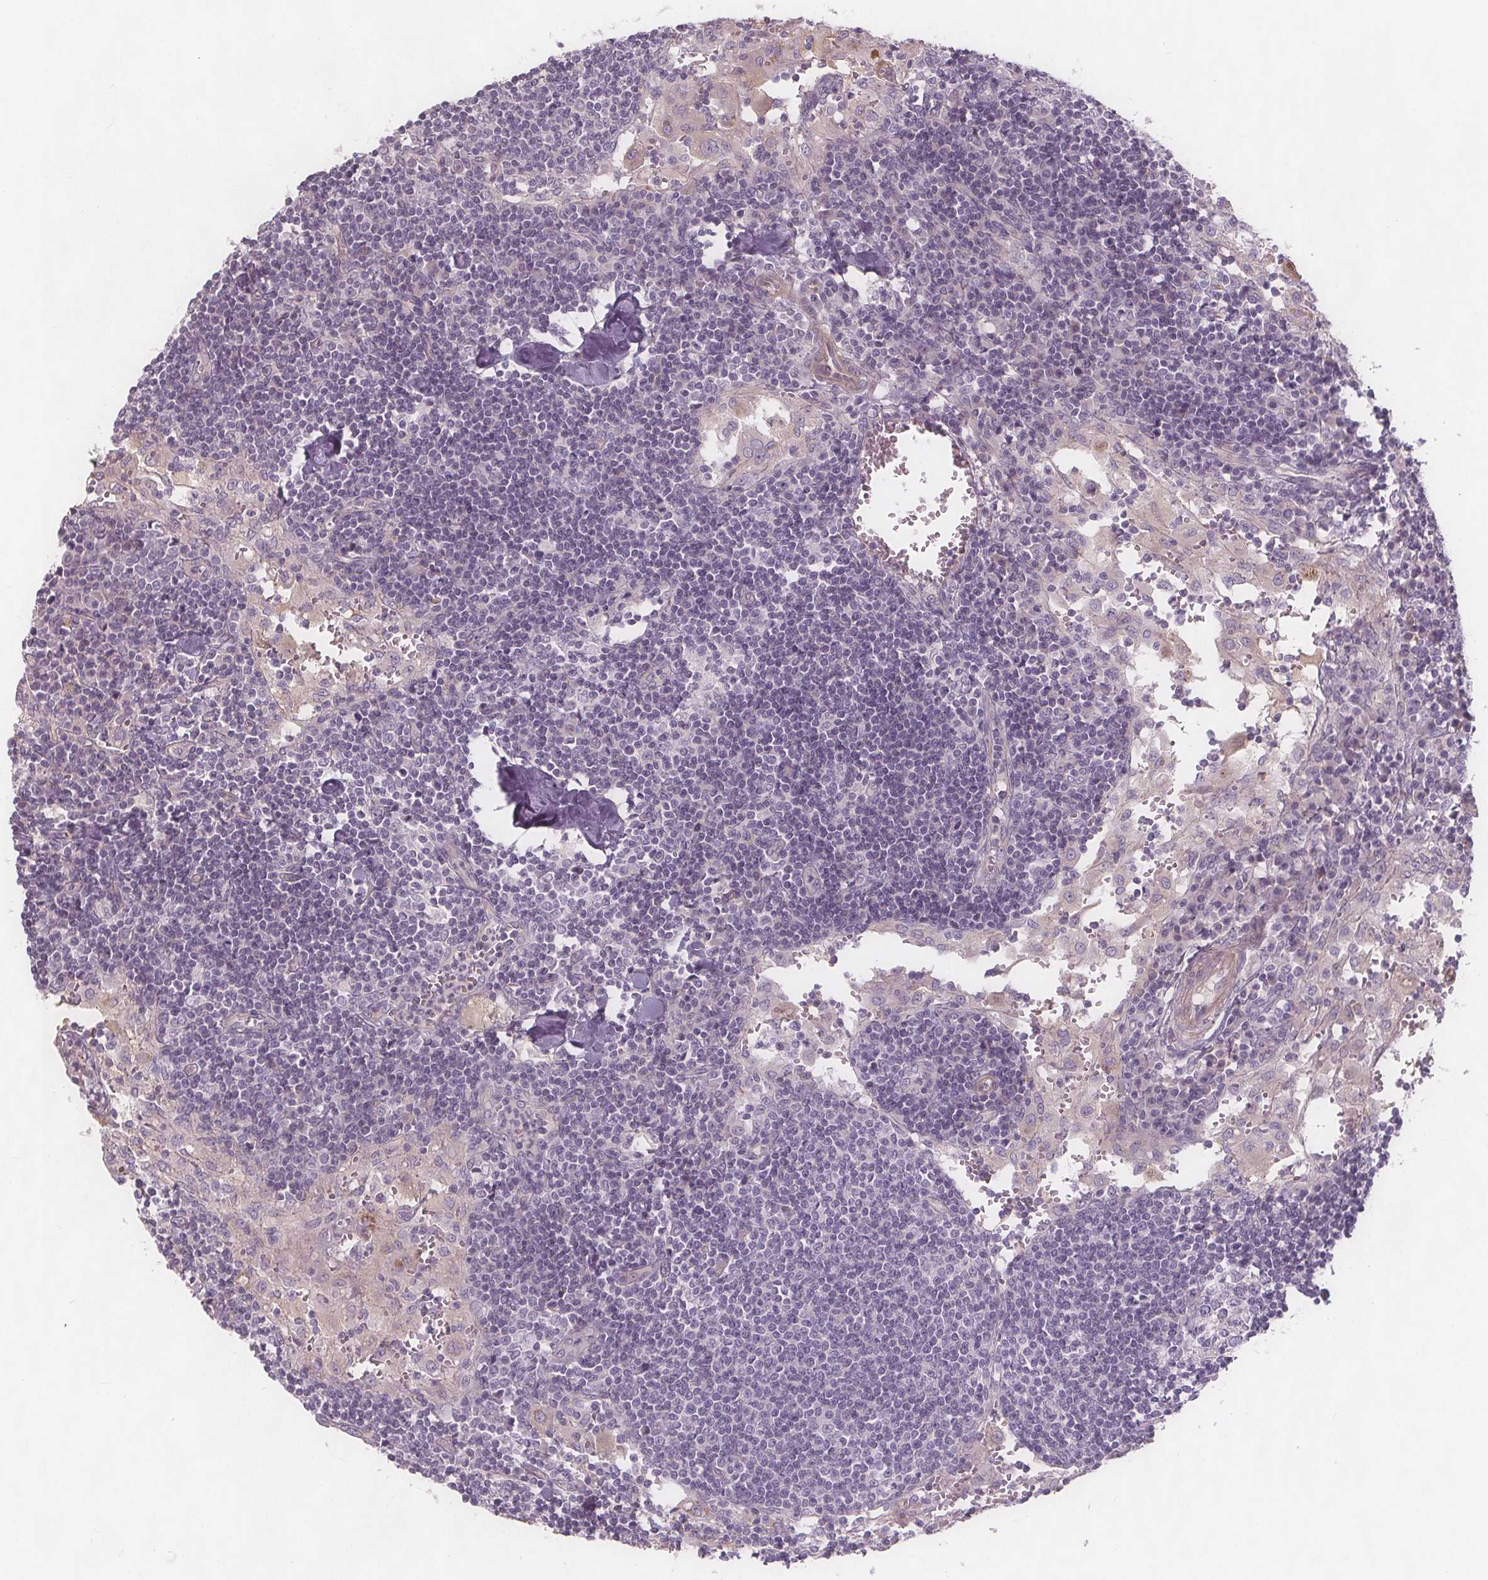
{"staining": {"intensity": "negative", "quantity": "none", "location": "none"}, "tissue": "lymph node", "cell_type": "Germinal center cells", "image_type": "normal", "snomed": [{"axis": "morphology", "description": "Normal tissue, NOS"}, {"axis": "topography", "description": "Lymph node"}], "caption": "Lymph node stained for a protein using IHC demonstrates no expression germinal center cells.", "gene": "VNN1", "patient": {"sex": "male", "age": 55}}